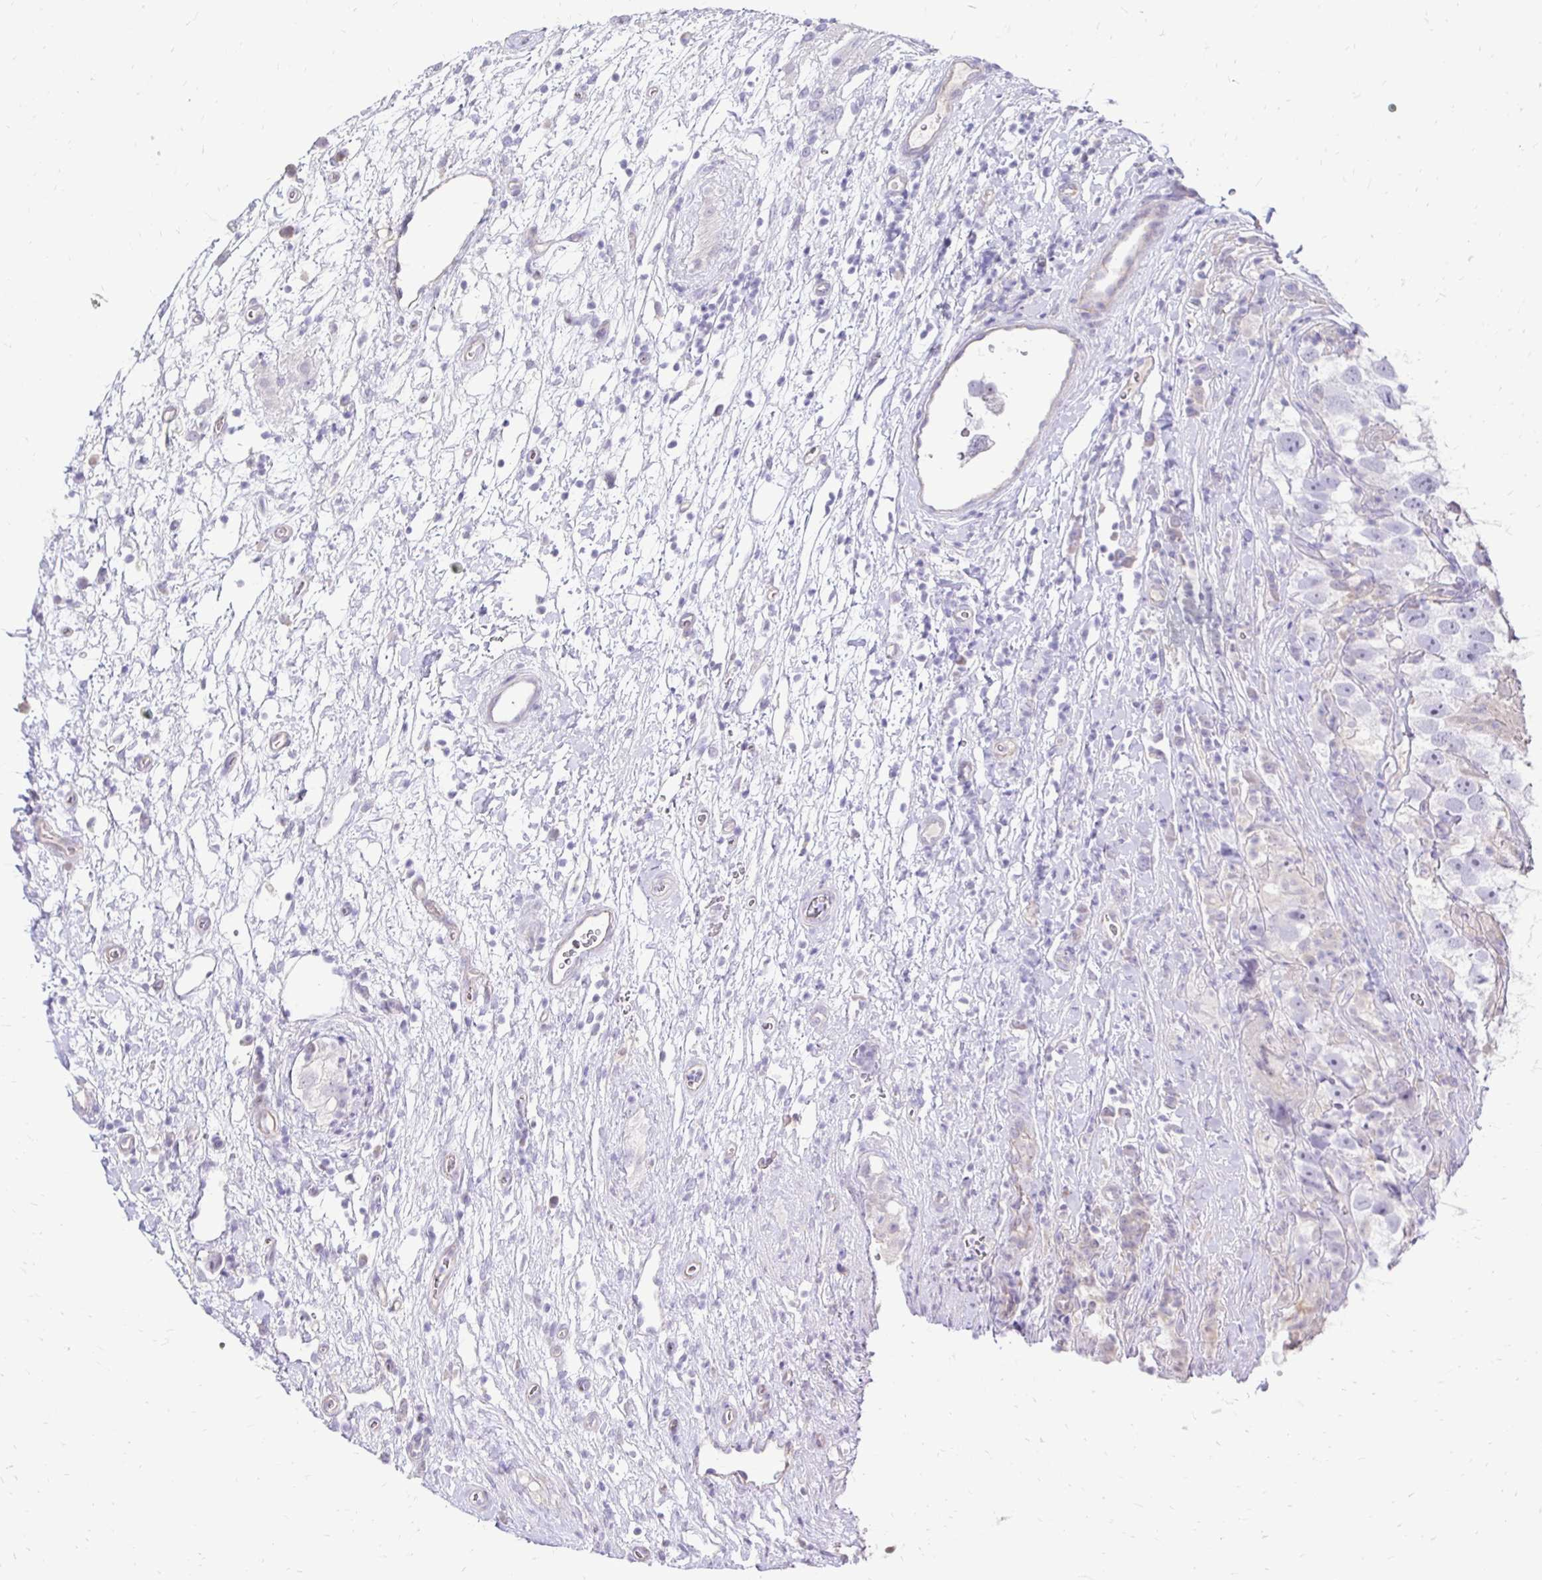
{"staining": {"intensity": "negative", "quantity": "none", "location": "none"}, "tissue": "testis cancer", "cell_type": "Tumor cells", "image_type": "cancer", "snomed": [{"axis": "morphology", "description": "Seminoma, NOS"}, {"axis": "topography", "description": "Testis"}], "caption": "Seminoma (testis) was stained to show a protein in brown. There is no significant staining in tumor cells.", "gene": "GAS2", "patient": {"sex": "male", "age": 26}}